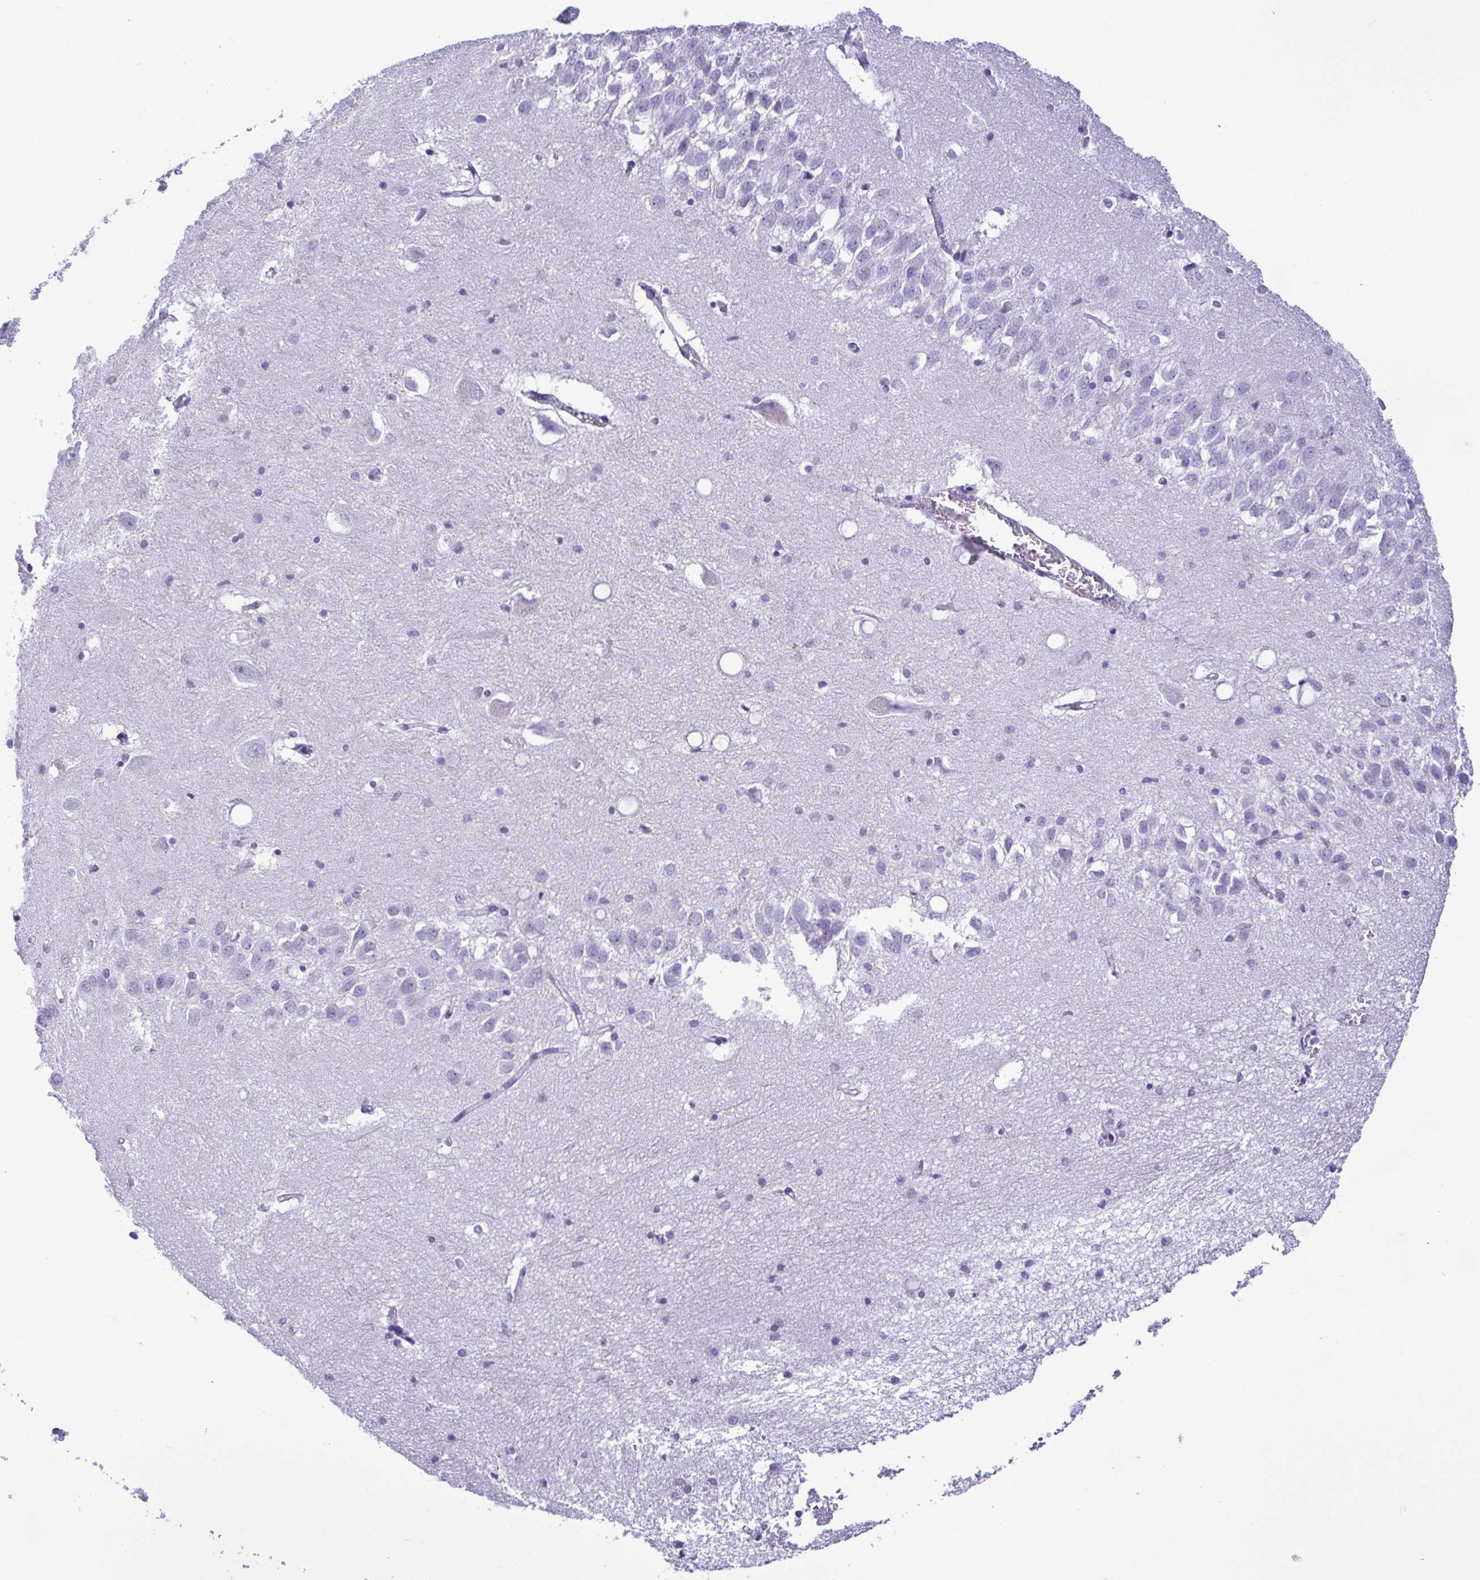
{"staining": {"intensity": "negative", "quantity": "none", "location": "none"}, "tissue": "hippocampus", "cell_type": "Glial cells", "image_type": "normal", "snomed": [{"axis": "morphology", "description": "Normal tissue, NOS"}, {"axis": "topography", "description": "Hippocampus"}], "caption": "This is an immunohistochemistry photomicrograph of unremarkable human hippocampus. There is no expression in glial cells.", "gene": "CBY2", "patient": {"sex": "male", "age": 58}}